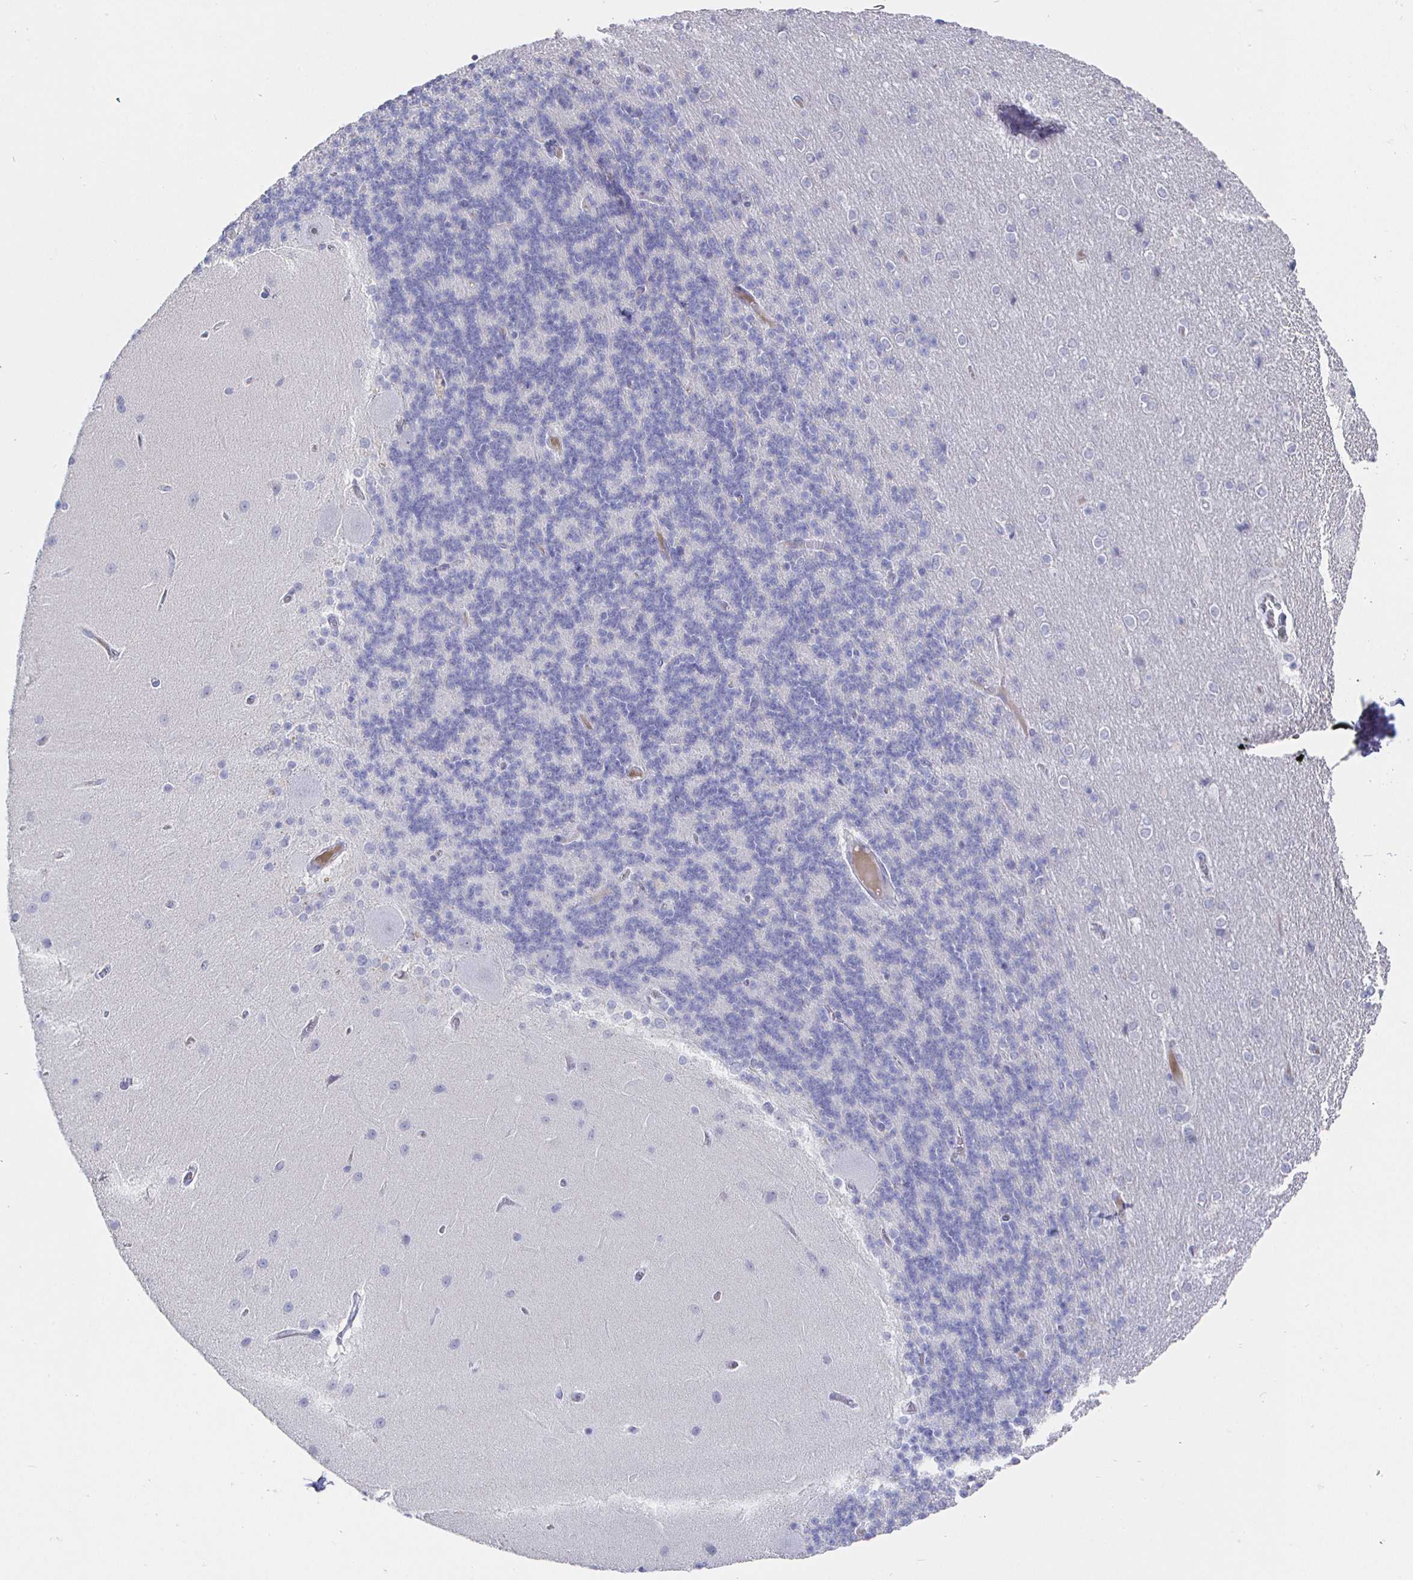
{"staining": {"intensity": "negative", "quantity": "none", "location": "none"}, "tissue": "cerebellum", "cell_type": "Cells in granular layer", "image_type": "normal", "snomed": [{"axis": "morphology", "description": "Normal tissue, NOS"}, {"axis": "topography", "description": "Cerebellum"}], "caption": "Cells in granular layer are negative for brown protein staining in normal cerebellum. (Brightfield microscopy of DAB (3,3'-diaminobenzidine) immunohistochemistry at high magnification).", "gene": "LRRC23", "patient": {"sex": "female", "age": 54}}